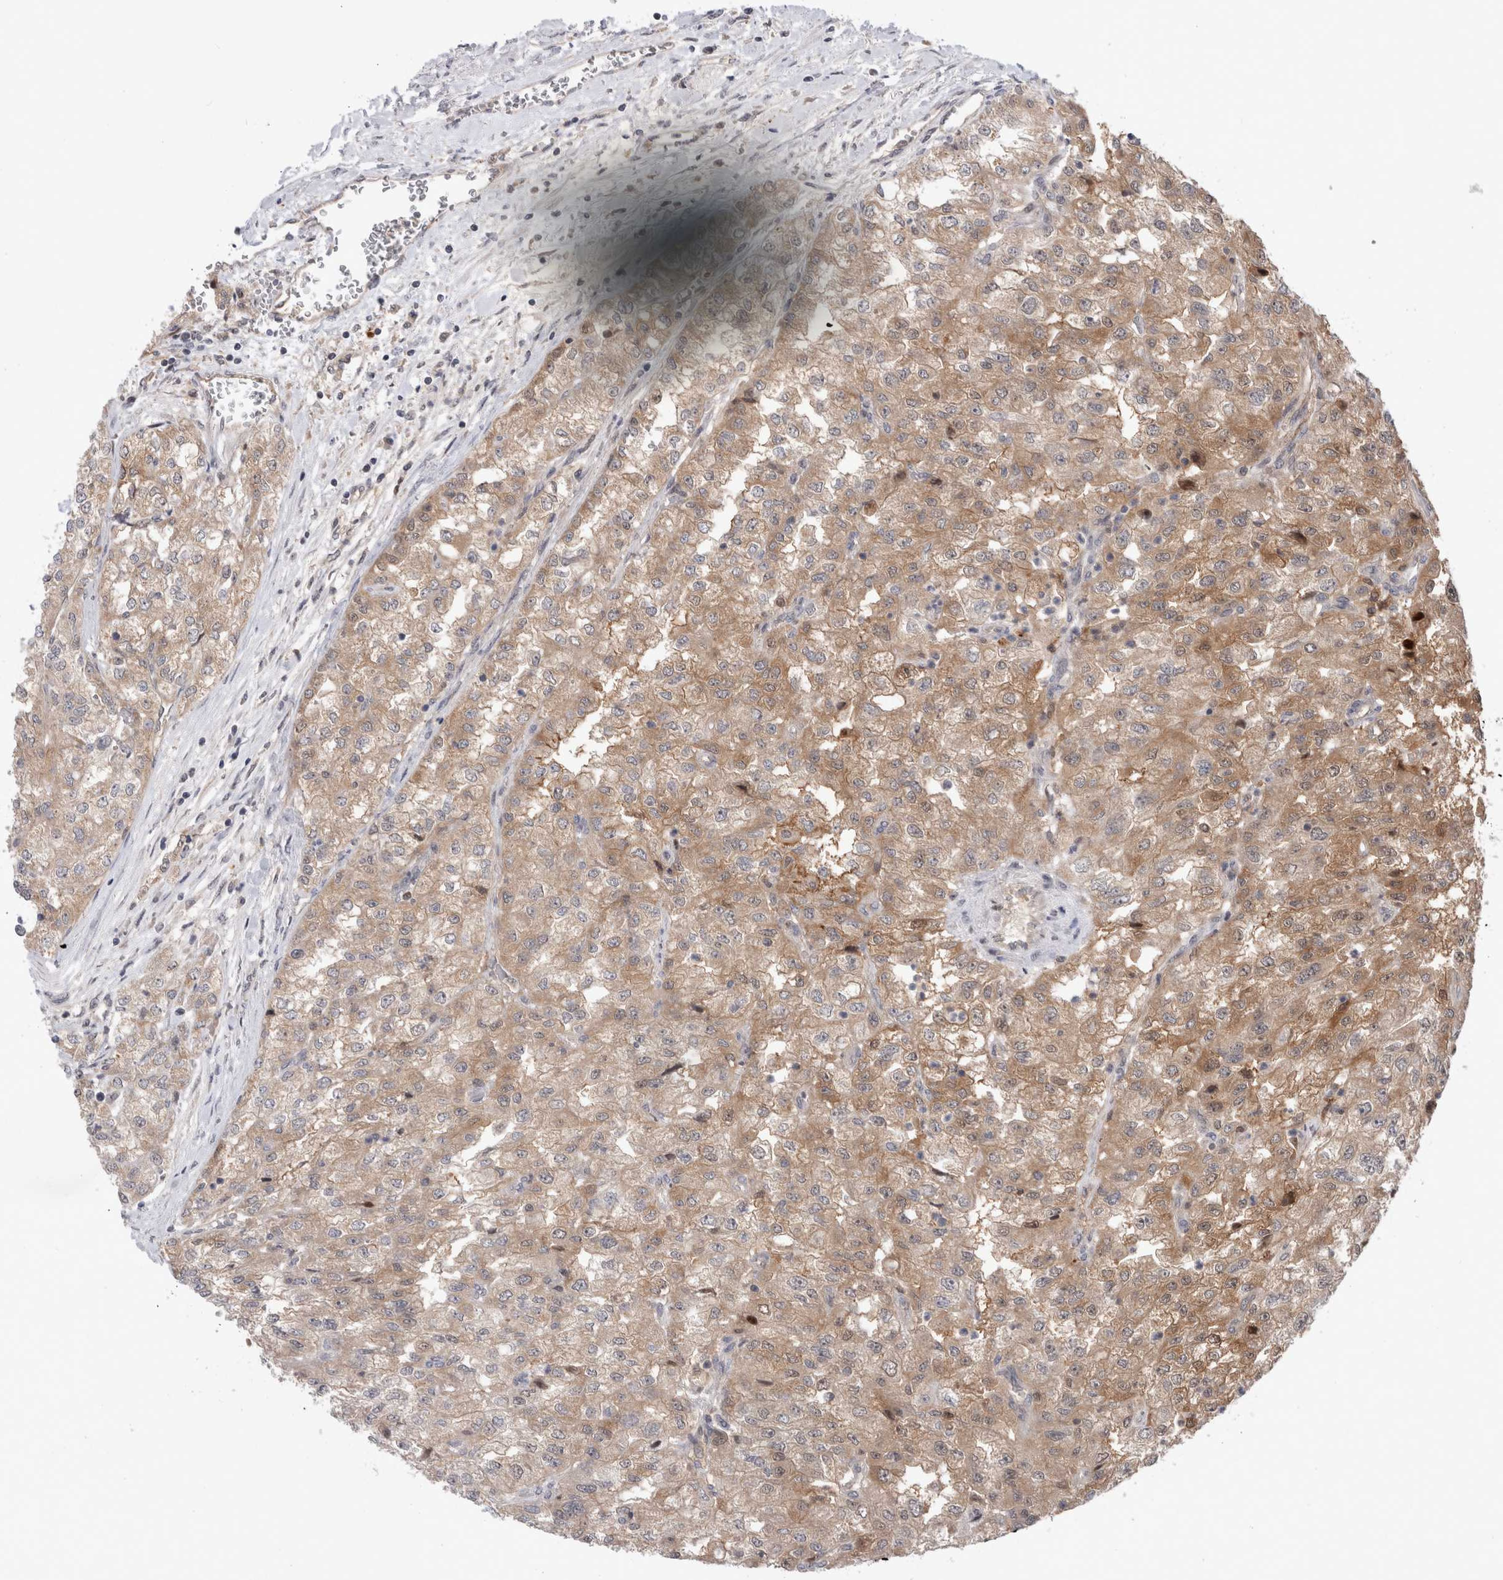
{"staining": {"intensity": "moderate", "quantity": ">75%", "location": "cytoplasmic/membranous"}, "tissue": "renal cancer", "cell_type": "Tumor cells", "image_type": "cancer", "snomed": [{"axis": "morphology", "description": "Adenocarcinoma, NOS"}, {"axis": "topography", "description": "Kidney"}], "caption": "Moderate cytoplasmic/membranous protein expression is seen in about >75% of tumor cells in renal cancer.", "gene": "MRPL37", "patient": {"sex": "female", "age": 54}}